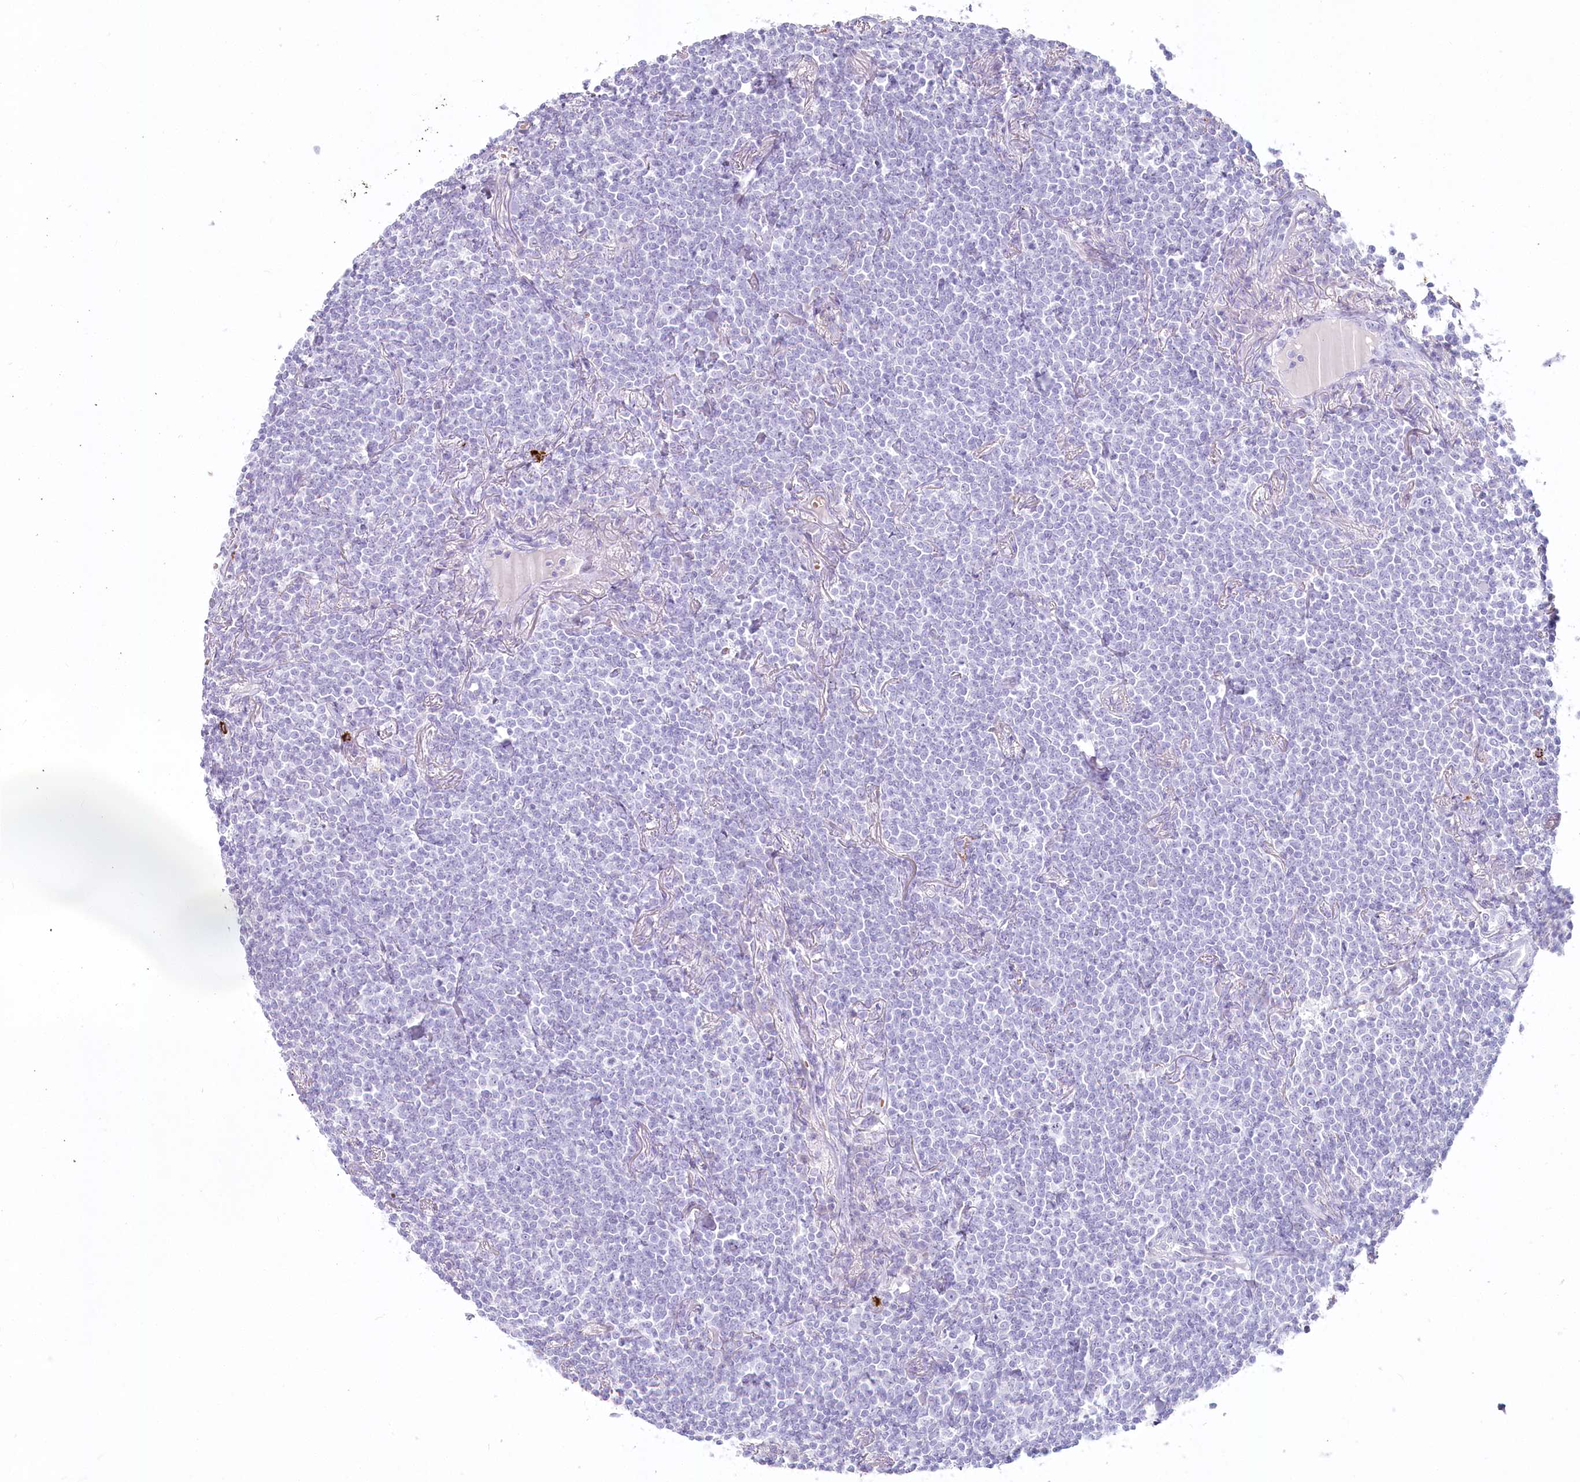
{"staining": {"intensity": "negative", "quantity": "none", "location": "none"}, "tissue": "lymphoma", "cell_type": "Tumor cells", "image_type": "cancer", "snomed": [{"axis": "morphology", "description": "Malignant lymphoma, non-Hodgkin's type, Low grade"}, {"axis": "topography", "description": "Lung"}], "caption": "Immunohistochemical staining of human malignant lymphoma, non-Hodgkin's type (low-grade) exhibits no significant positivity in tumor cells.", "gene": "IFIT5", "patient": {"sex": "female", "age": 71}}